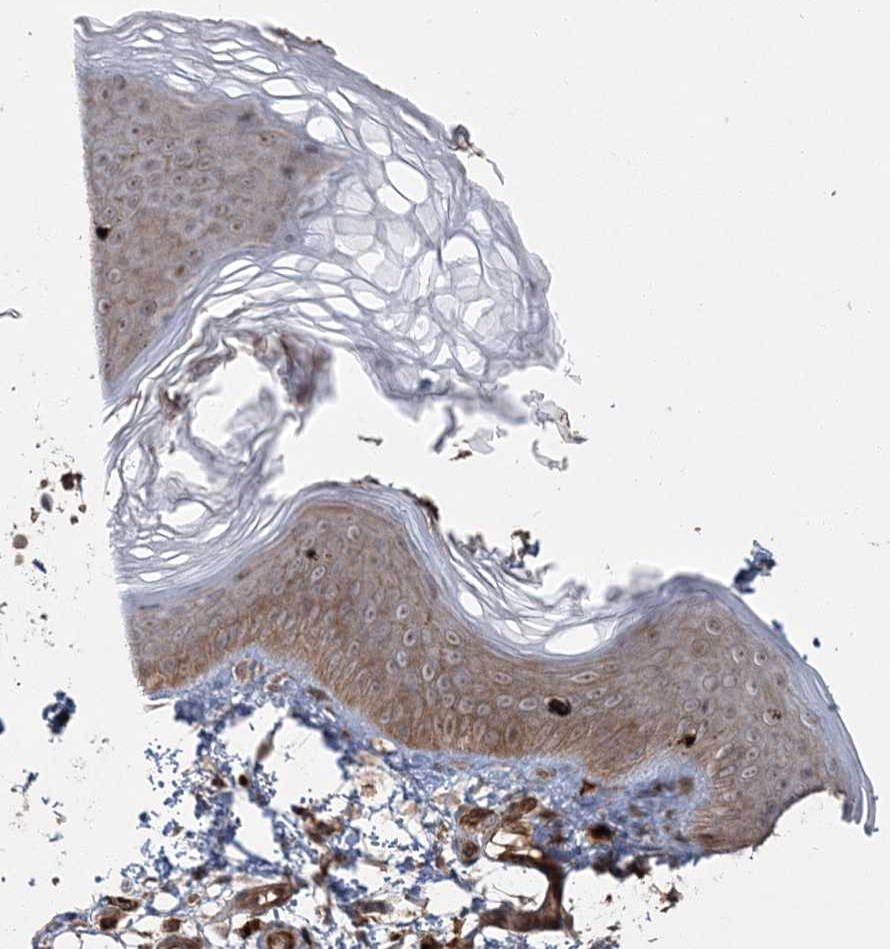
{"staining": {"intensity": "moderate", "quantity": ">75%", "location": "cytoplasmic/membranous"}, "tissue": "skin", "cell_type": "Fibroblasts", "image_type": "normal", "snomed": [{"axis": "morphology", "description": "Normal tissue, NOS"}, {"axis": "topography", "description": "Skin"}], "caption": "Protein staining of benign skin reveals moderate cytoplasmic/membranous staining in approximately >75% of fibroblasts. (IHC, brightfield microscopy, high magnification).", "gene": "RGCC", "patient": {"sex": "male", "age": 37}}